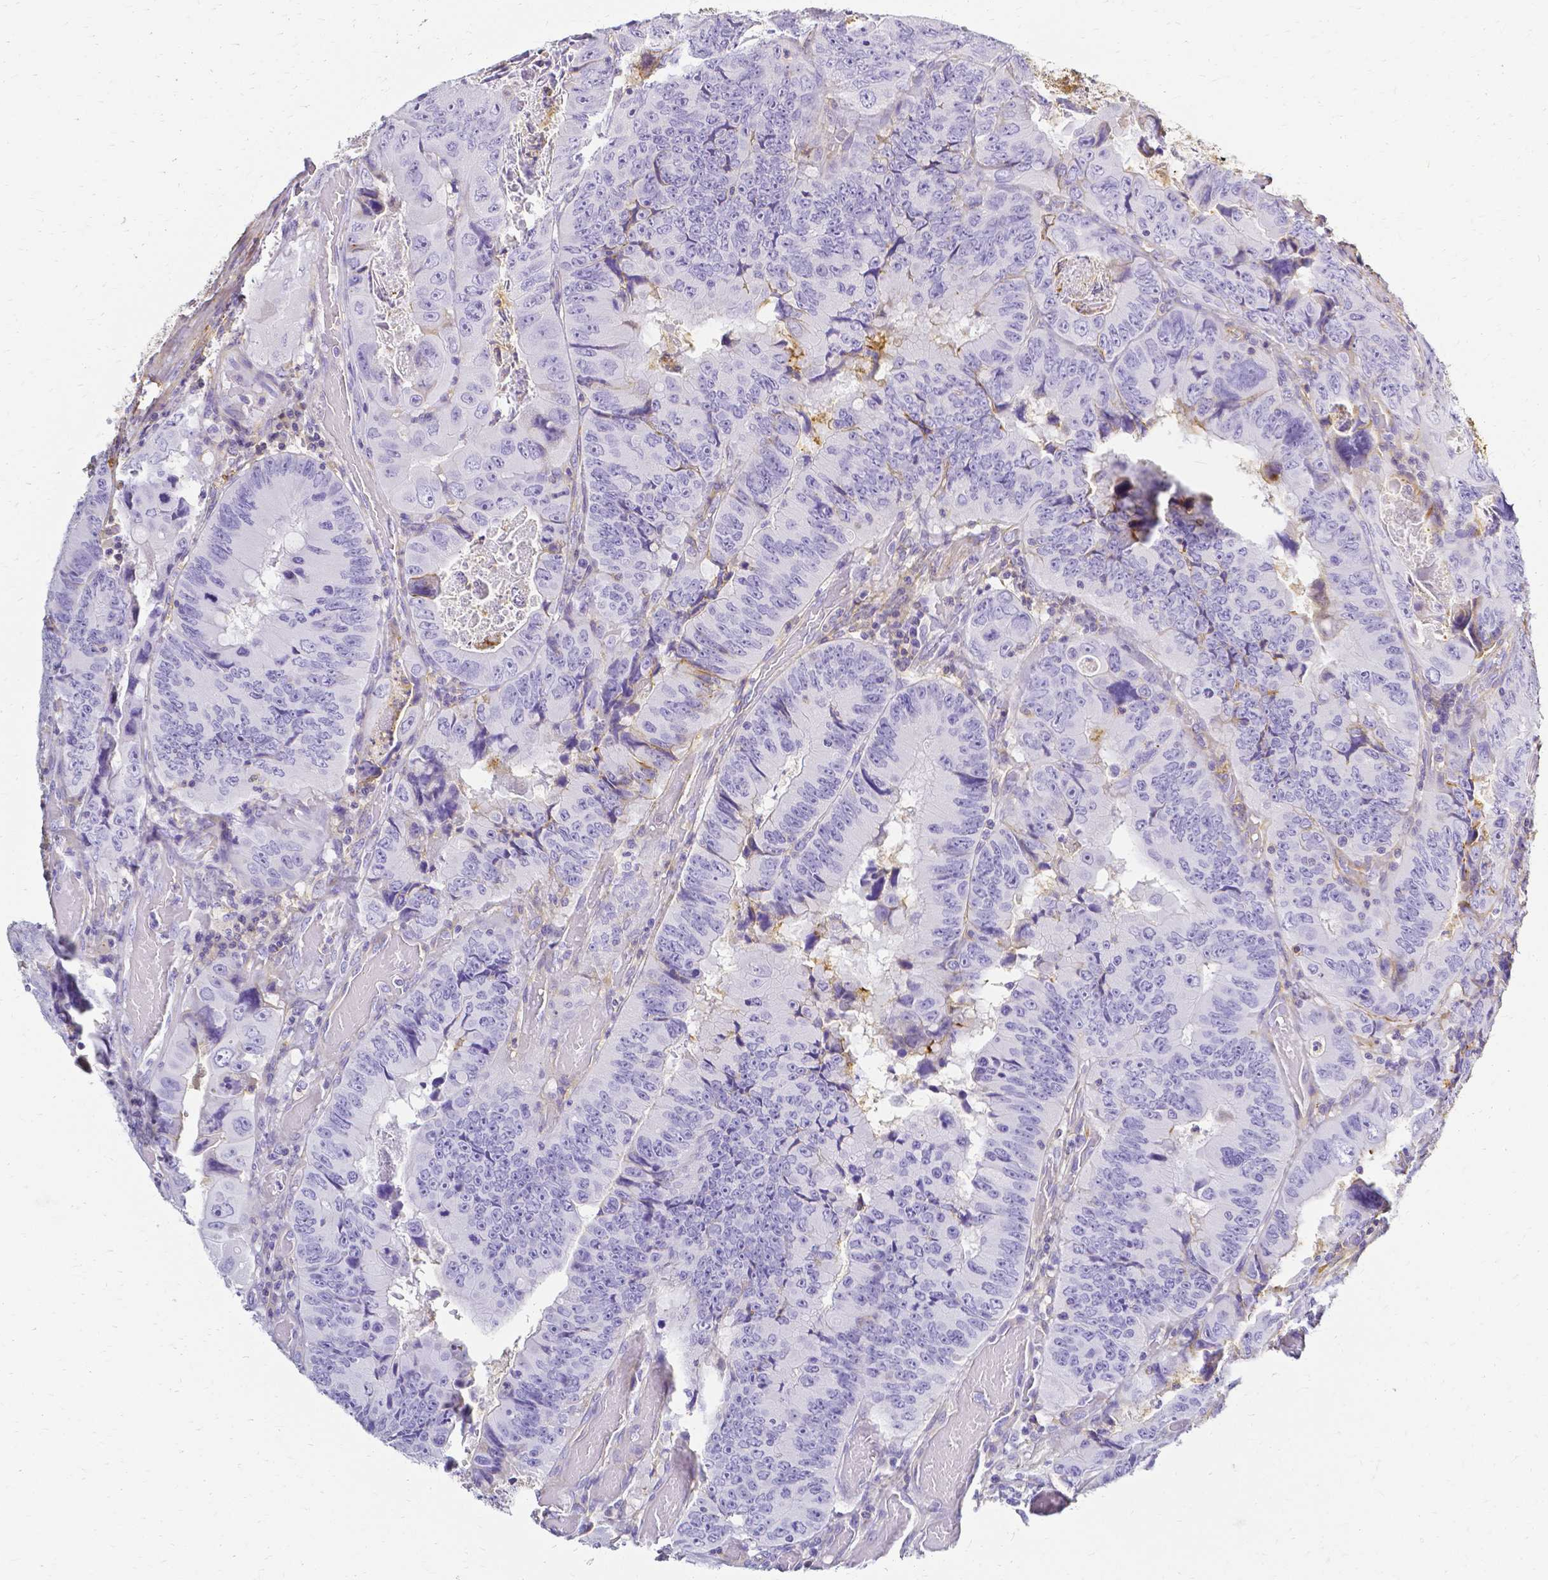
{"staining": {"intensity": "negative", "quantity": "none", "location": "none"}, "tissue": "colorectal cancer", "cell_type": "Tumor cells", "image_type": "cancer", "snomed": [{"axis": "morphology", "description": "Adenocarcinoma, NOS"}, {"axis": "topography", "description": "Colon"}], "caption": "The photomicrograph reveals no significant staining in tumor cells of adenocarcinoma (colorectal).", "gene": "HSPA12A", "patient": {"sex": "female", "age": 84}}